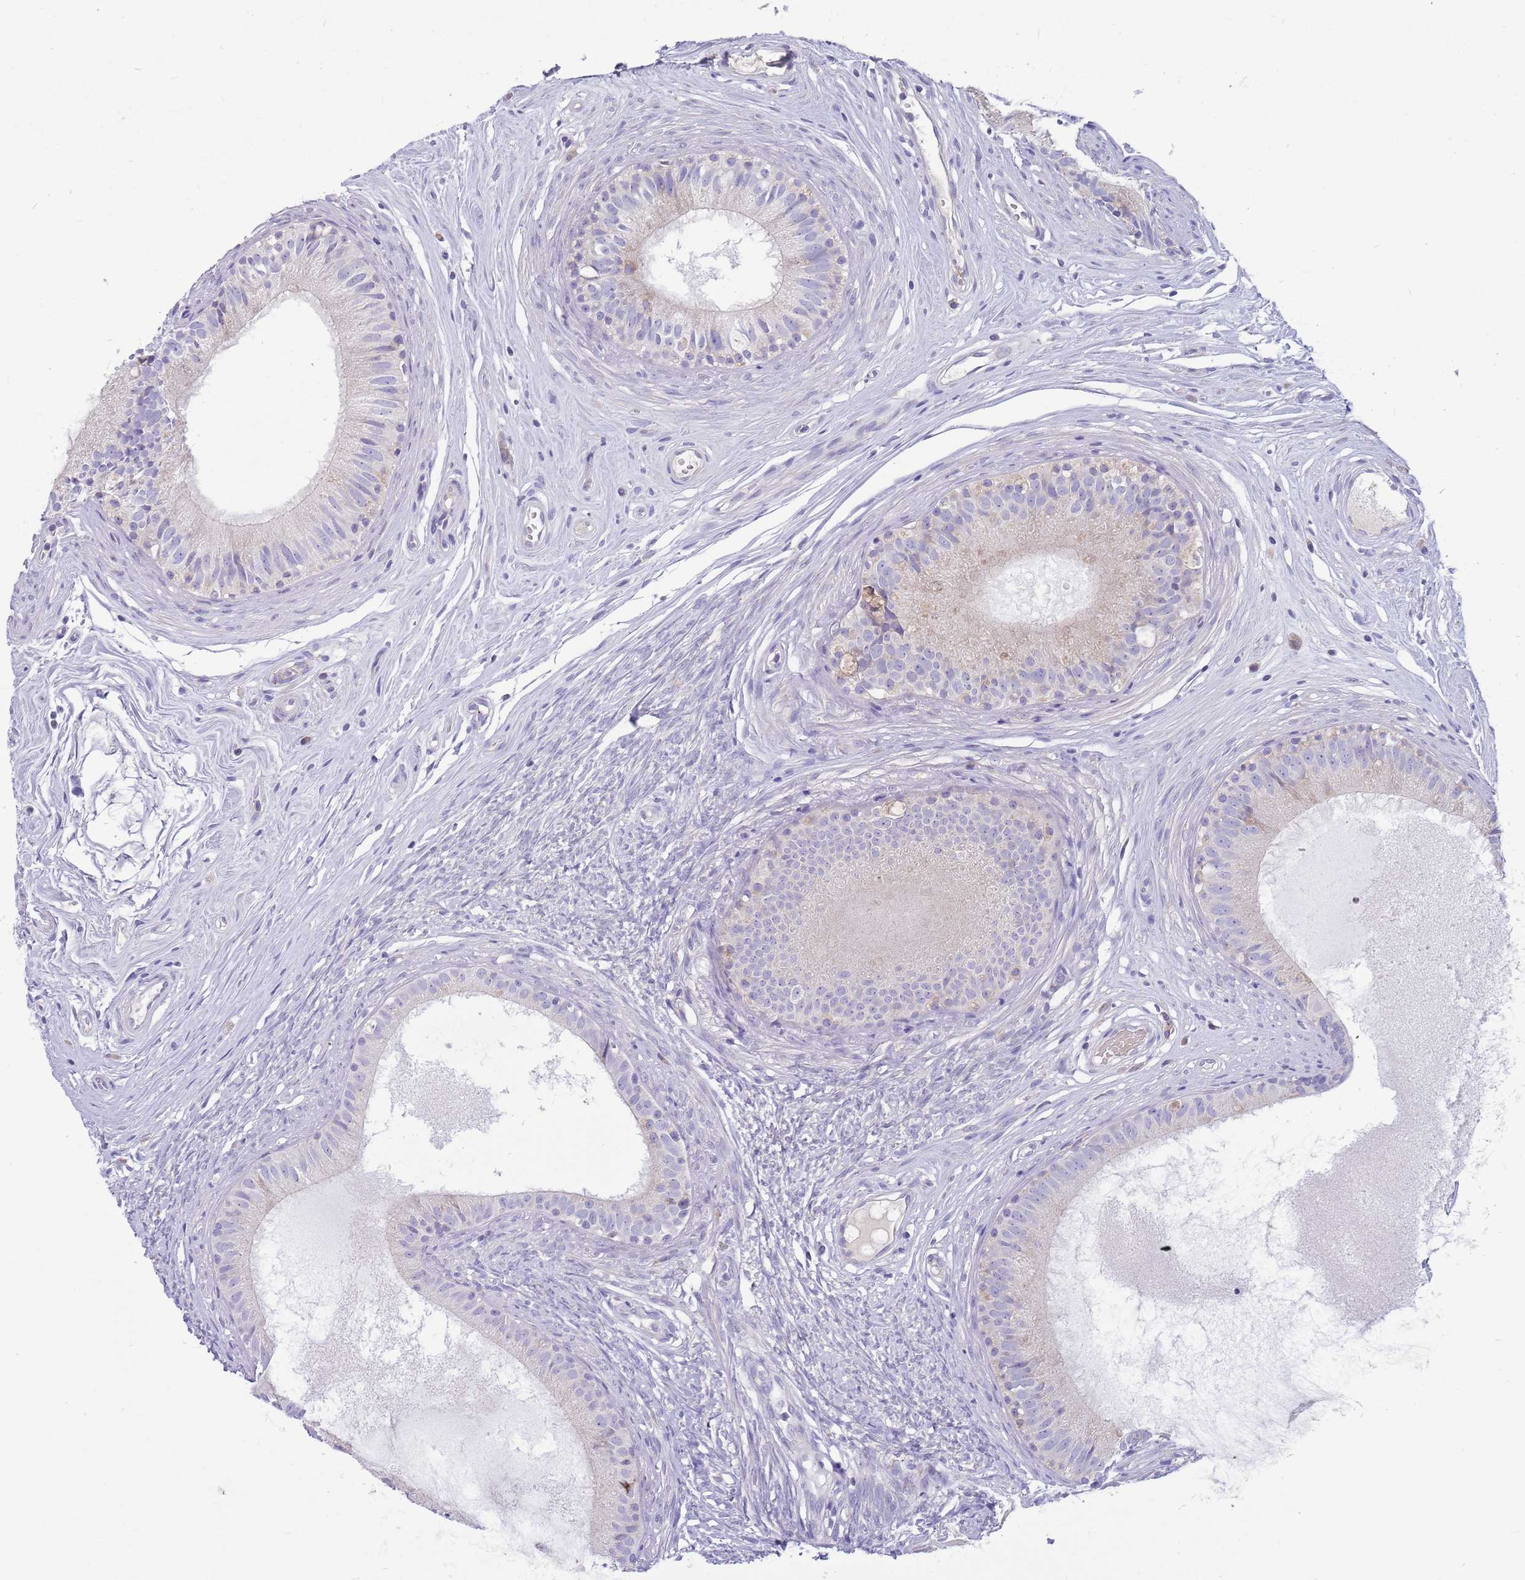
{"staining": {"intensity": "negative", "quantity": "none", "location": "none"}, "tissue": "epididymis", "cell_type": "Glandular cells", "image_type": "normal", "snomed": [{"axis": "morphology", "description": "Normal tissue, NOS"}, {"axis": "topography", "description": "Epididymis"}], "caption": "IHC of unremarkable epididymis reveals no positivity in glandular cells.", "gene": "DDHD1", "patient": {"sex": "male", "age": 74}}